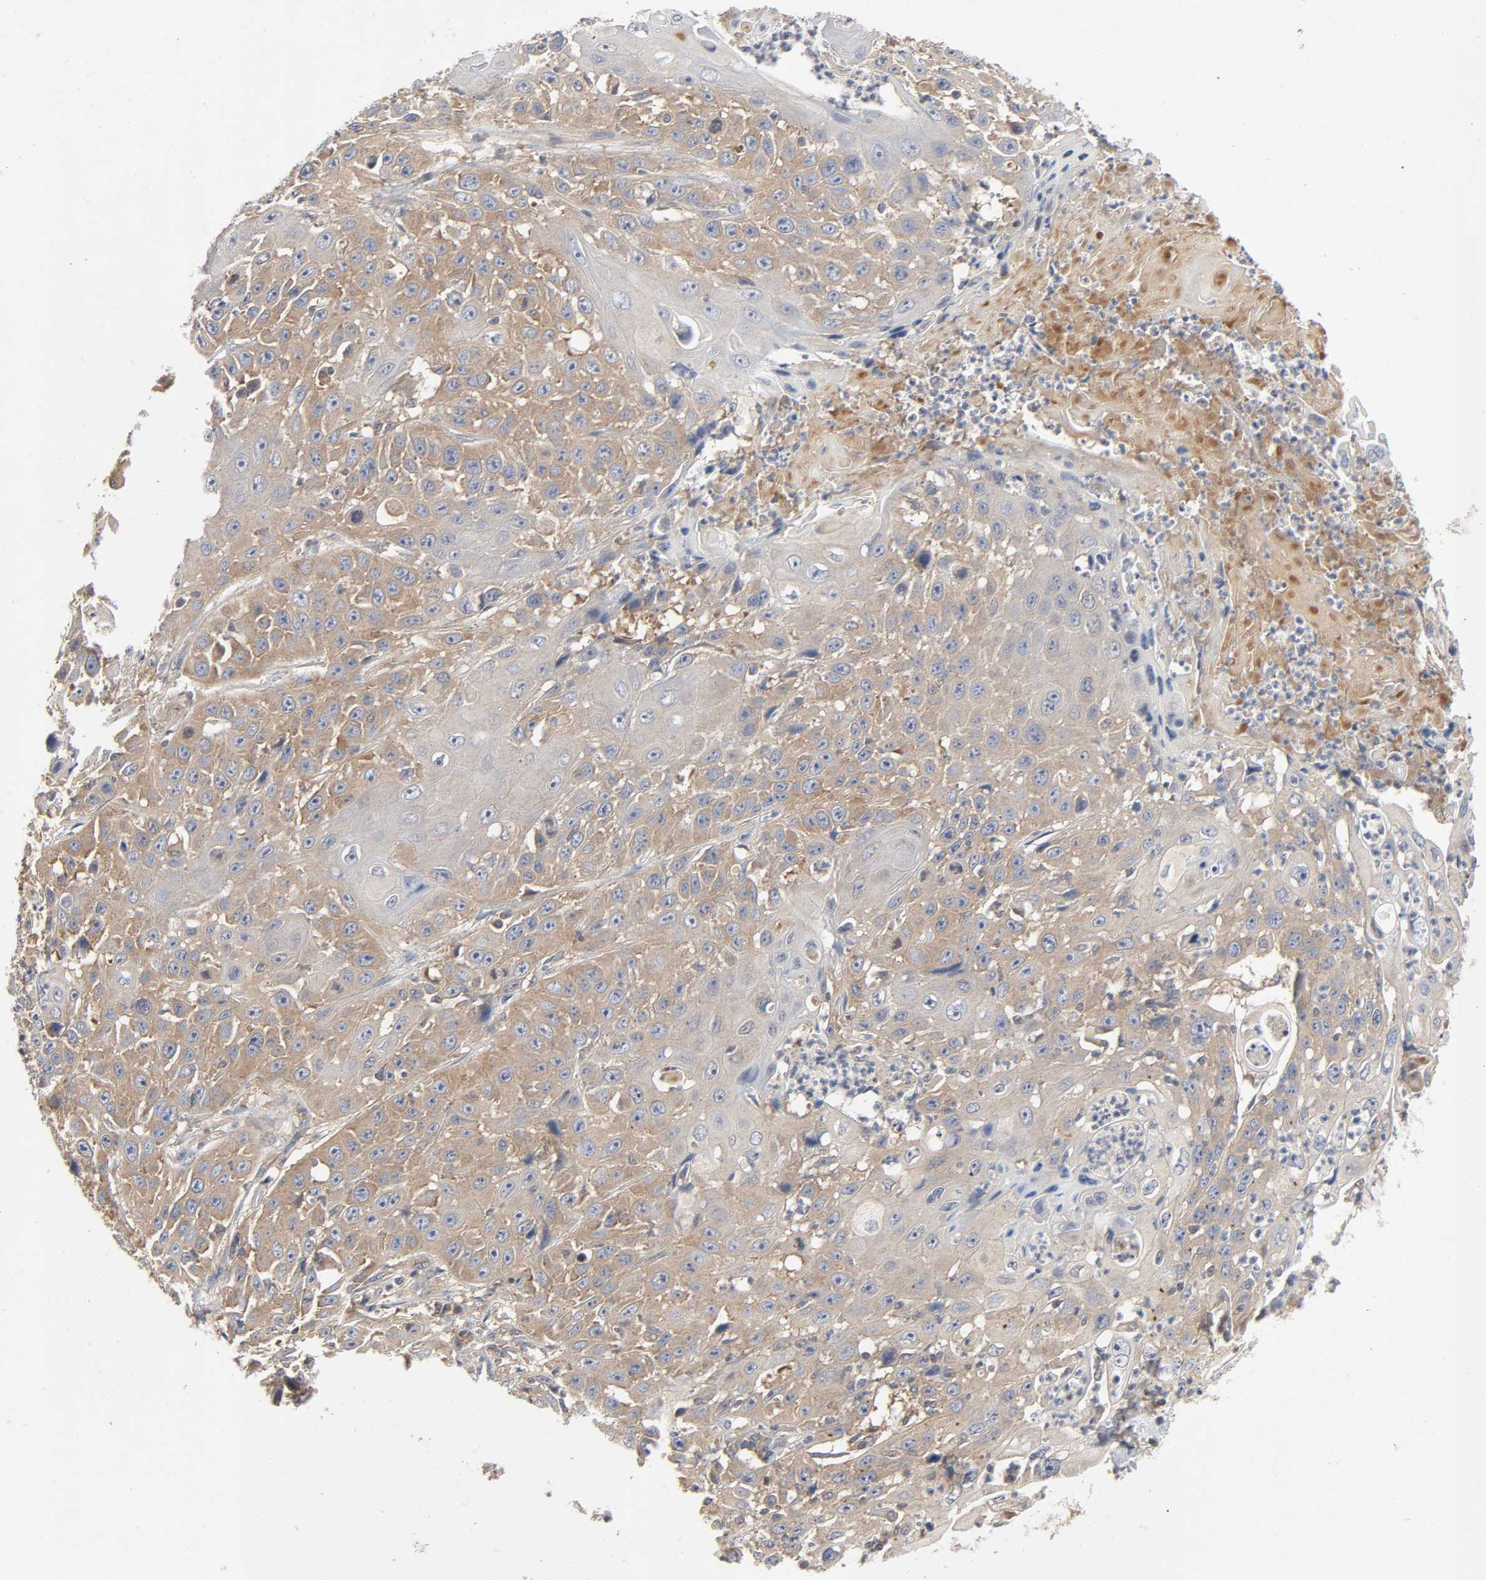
{"staining": {"intensity": "moderate", "quantity": ">75%", "location": "cytoplasmic/membranous"}, "tissue": "cervical cancer", "cell_type": "Tumor cells", "image_type": "cancer", "snomed": [{"axis": "morphology", "description": "Squamous cell carcinoma, NOS"}, {"axis": "topography", "description": "Cervix"}], "caption": "This is an image of IHC staining of cervical squamous cell carcinoma, which shows moderate expression in the cytoplasmic/membranous of tumor cells.", "gene": "CPB2", "patient": {"sex": "female", "age": 39}}